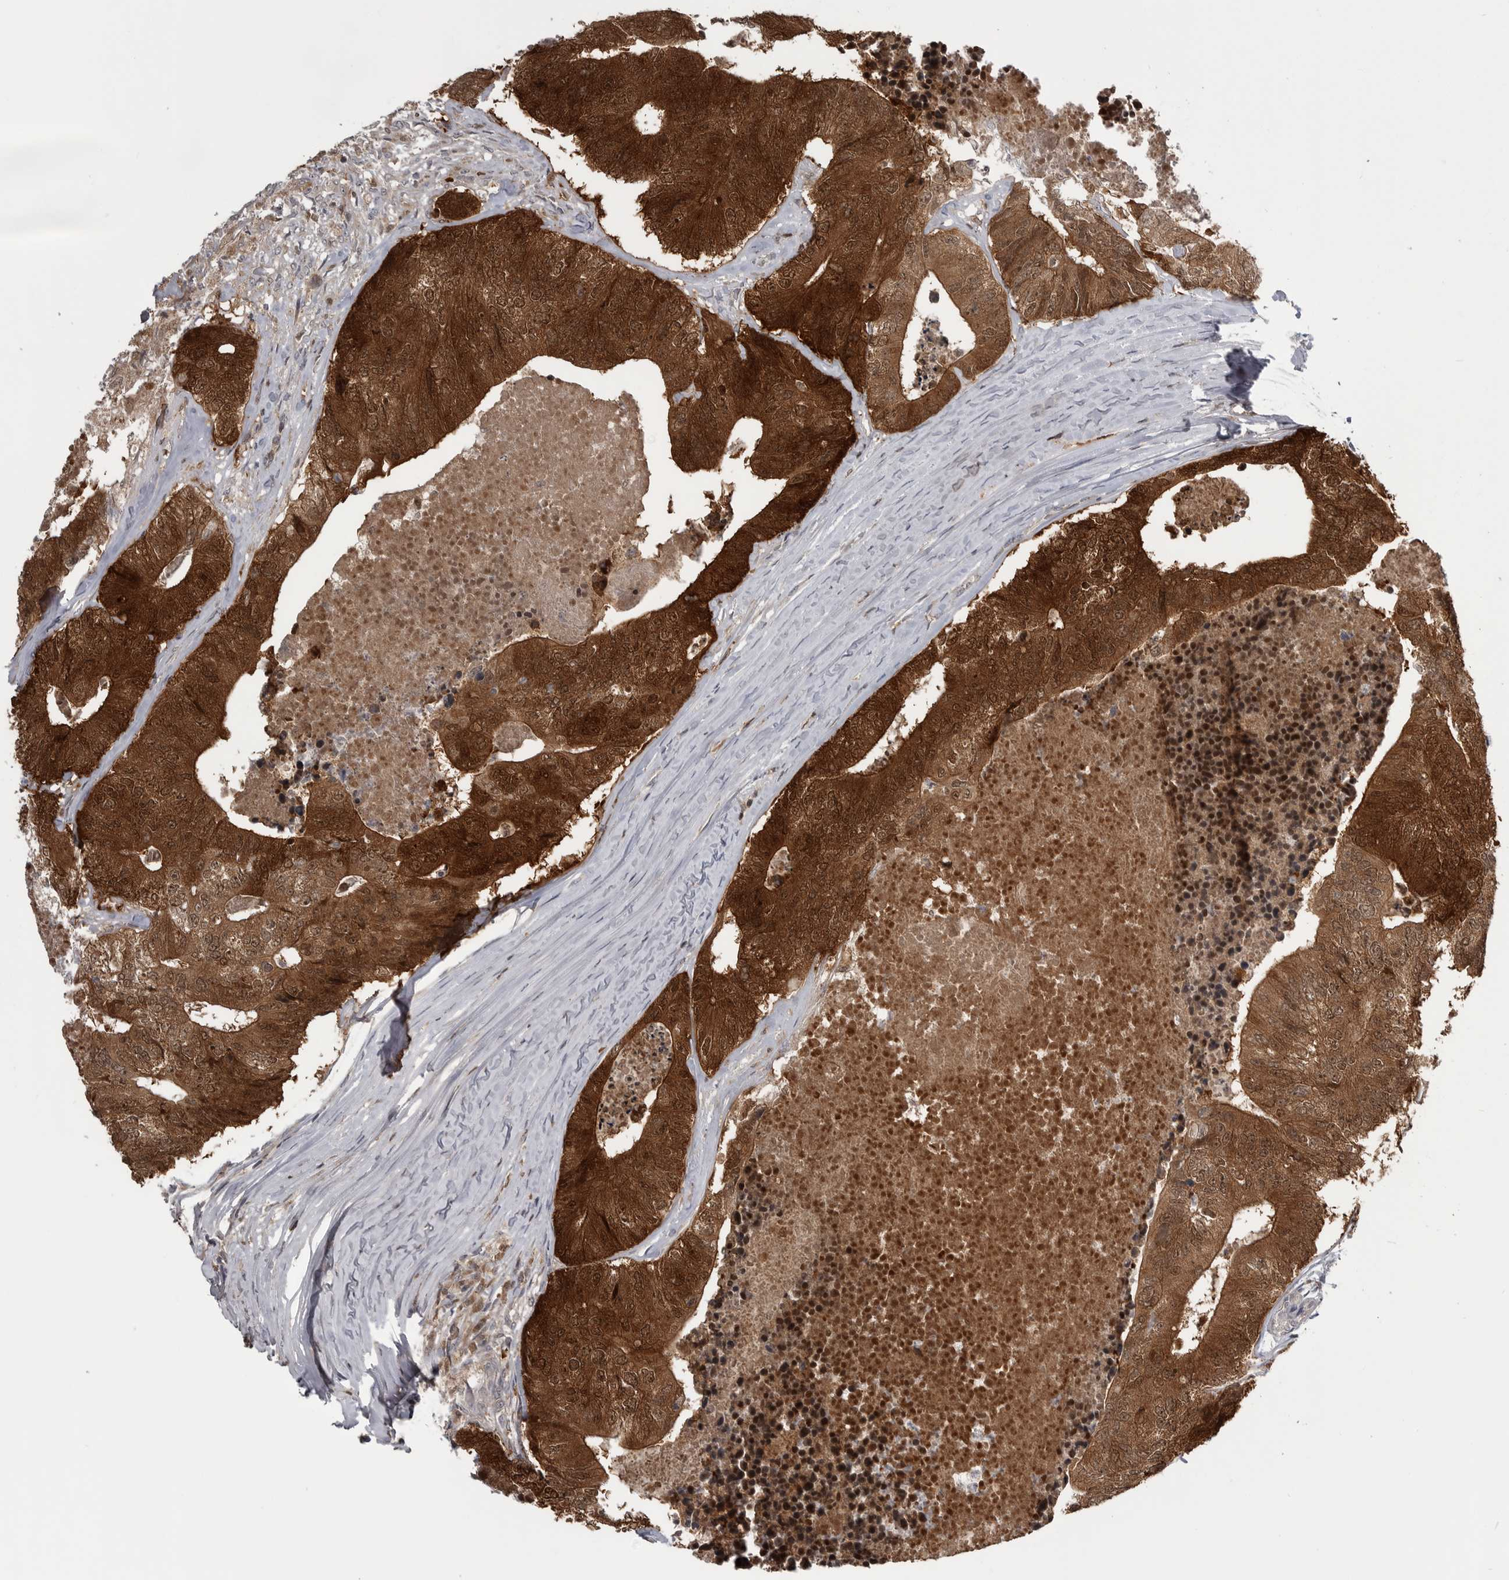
{"staining": {"intensity": "strong", "quantity": ">75%", "location": "cytoplasmic/membranous,nuclear"}, "tissue": "colorectal cancer", "cell_type": "Tumor cells", "image_type": "cancer", "snomed": [{"axis": "morphology", "description": "Adenocarcinoma, NOS"}, {"axis": "topography", "description": "Colon"}], "caption": "The micrograph demonstrates staining of adenocarcinoma (colorectal), revealing strong cytoplasmic/membranous and nuclear protein positivity (brown color) within tumor cells. The staining was performed using DAB (3,3'-diaminobenzidine), with brown indicating positive protein expression. Nuclei are stained blue with hematoxylin.", "gene": "MAPK13", "patient": {"sex": "female", "age": 67}}